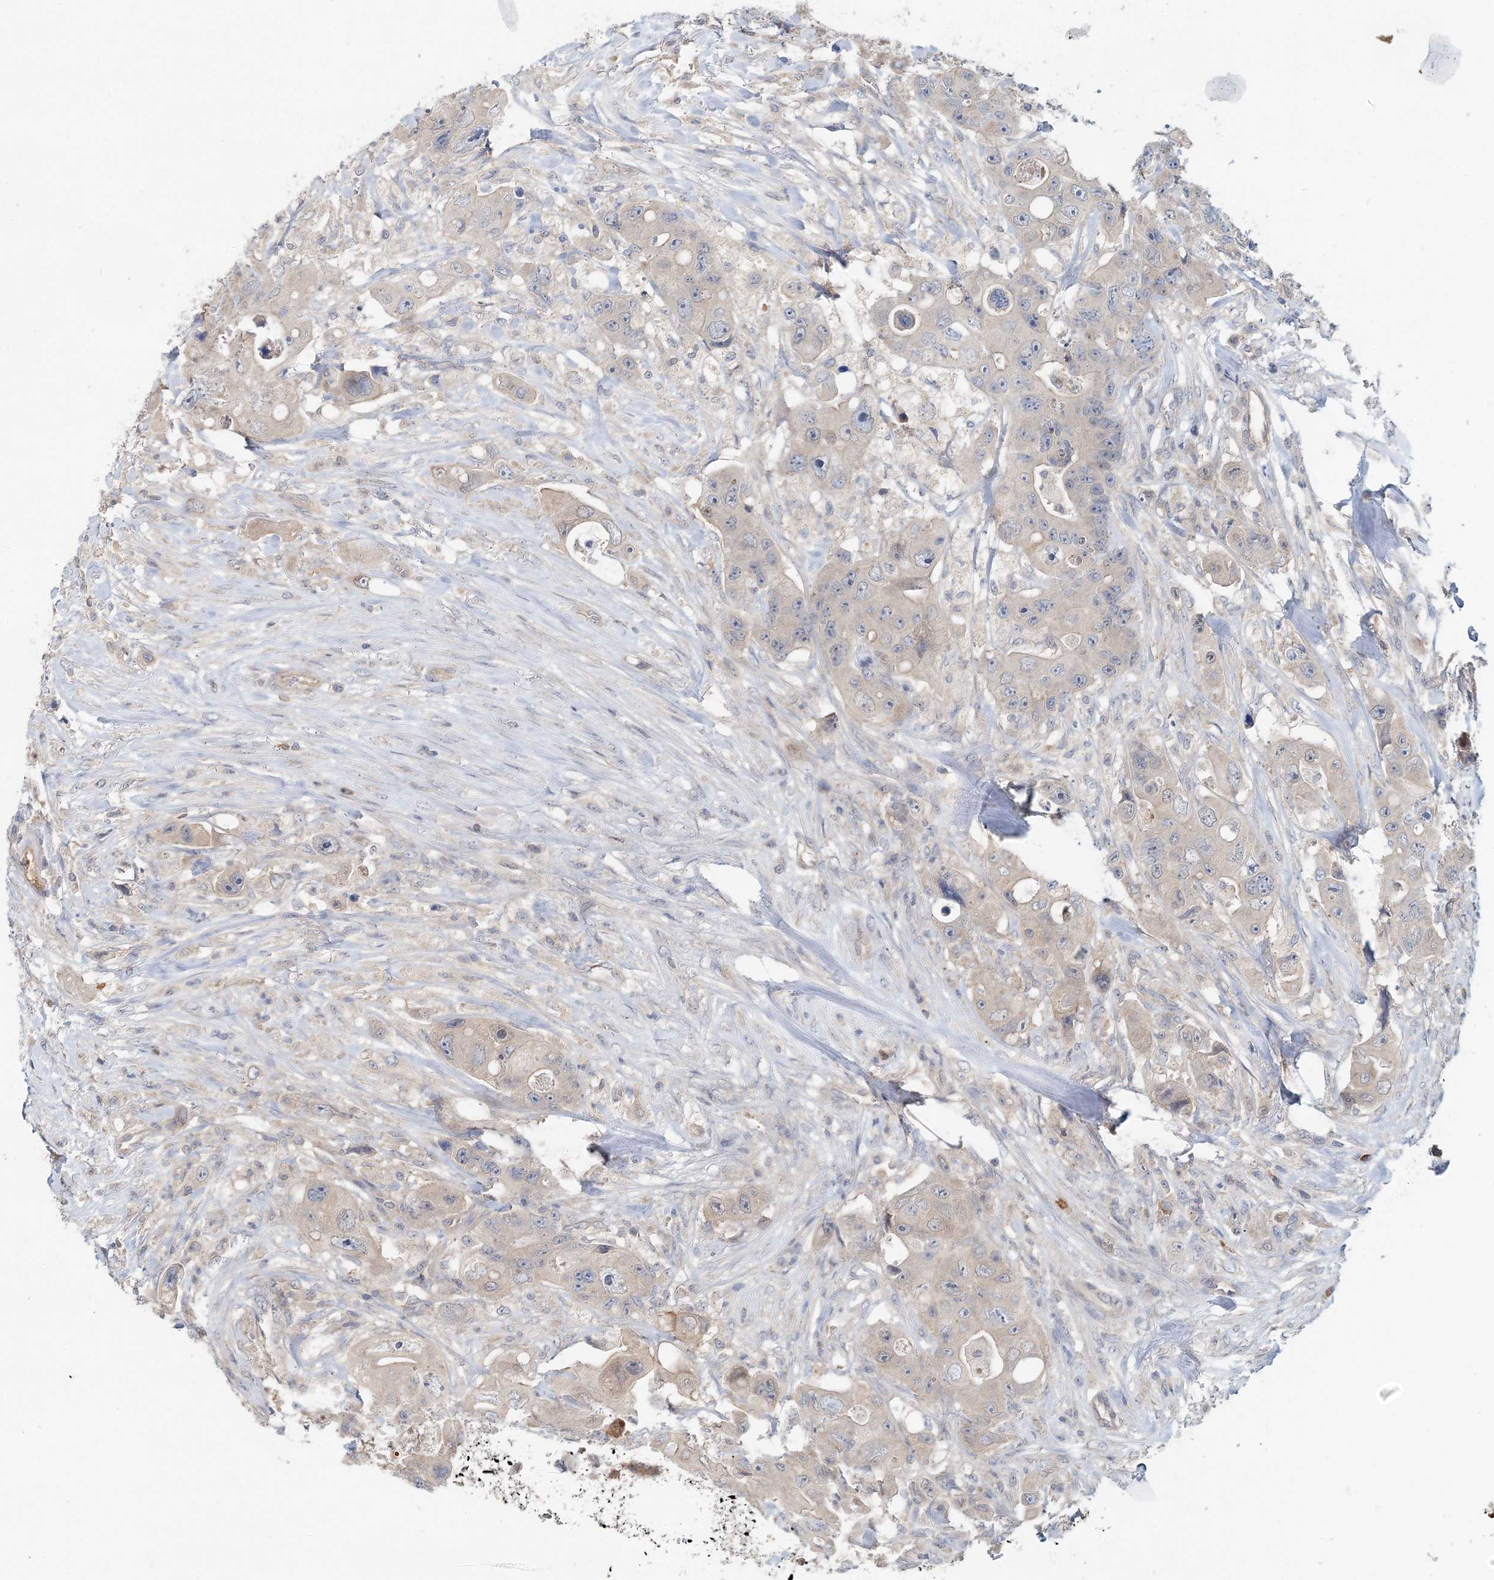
{"staining": {"intensity": "weak", "quantity": "<25%", "location": "cytoplasmic/membranous"}, "tissue": "colorectal cancer", "cell_type": "Tumor cells", "image_type": "cancer", "snomed": [{"axis": "morphology", "description": "Adenocarcinoma, NOS"}, {"axis": "topography", "description": "Colon"}], "caption": "The image demonstrates no significant positivity in tumor cells of colorectal adenocarcinoma.", "gene": "RNF25", "patient": {"sex": "female", "age": 46}}